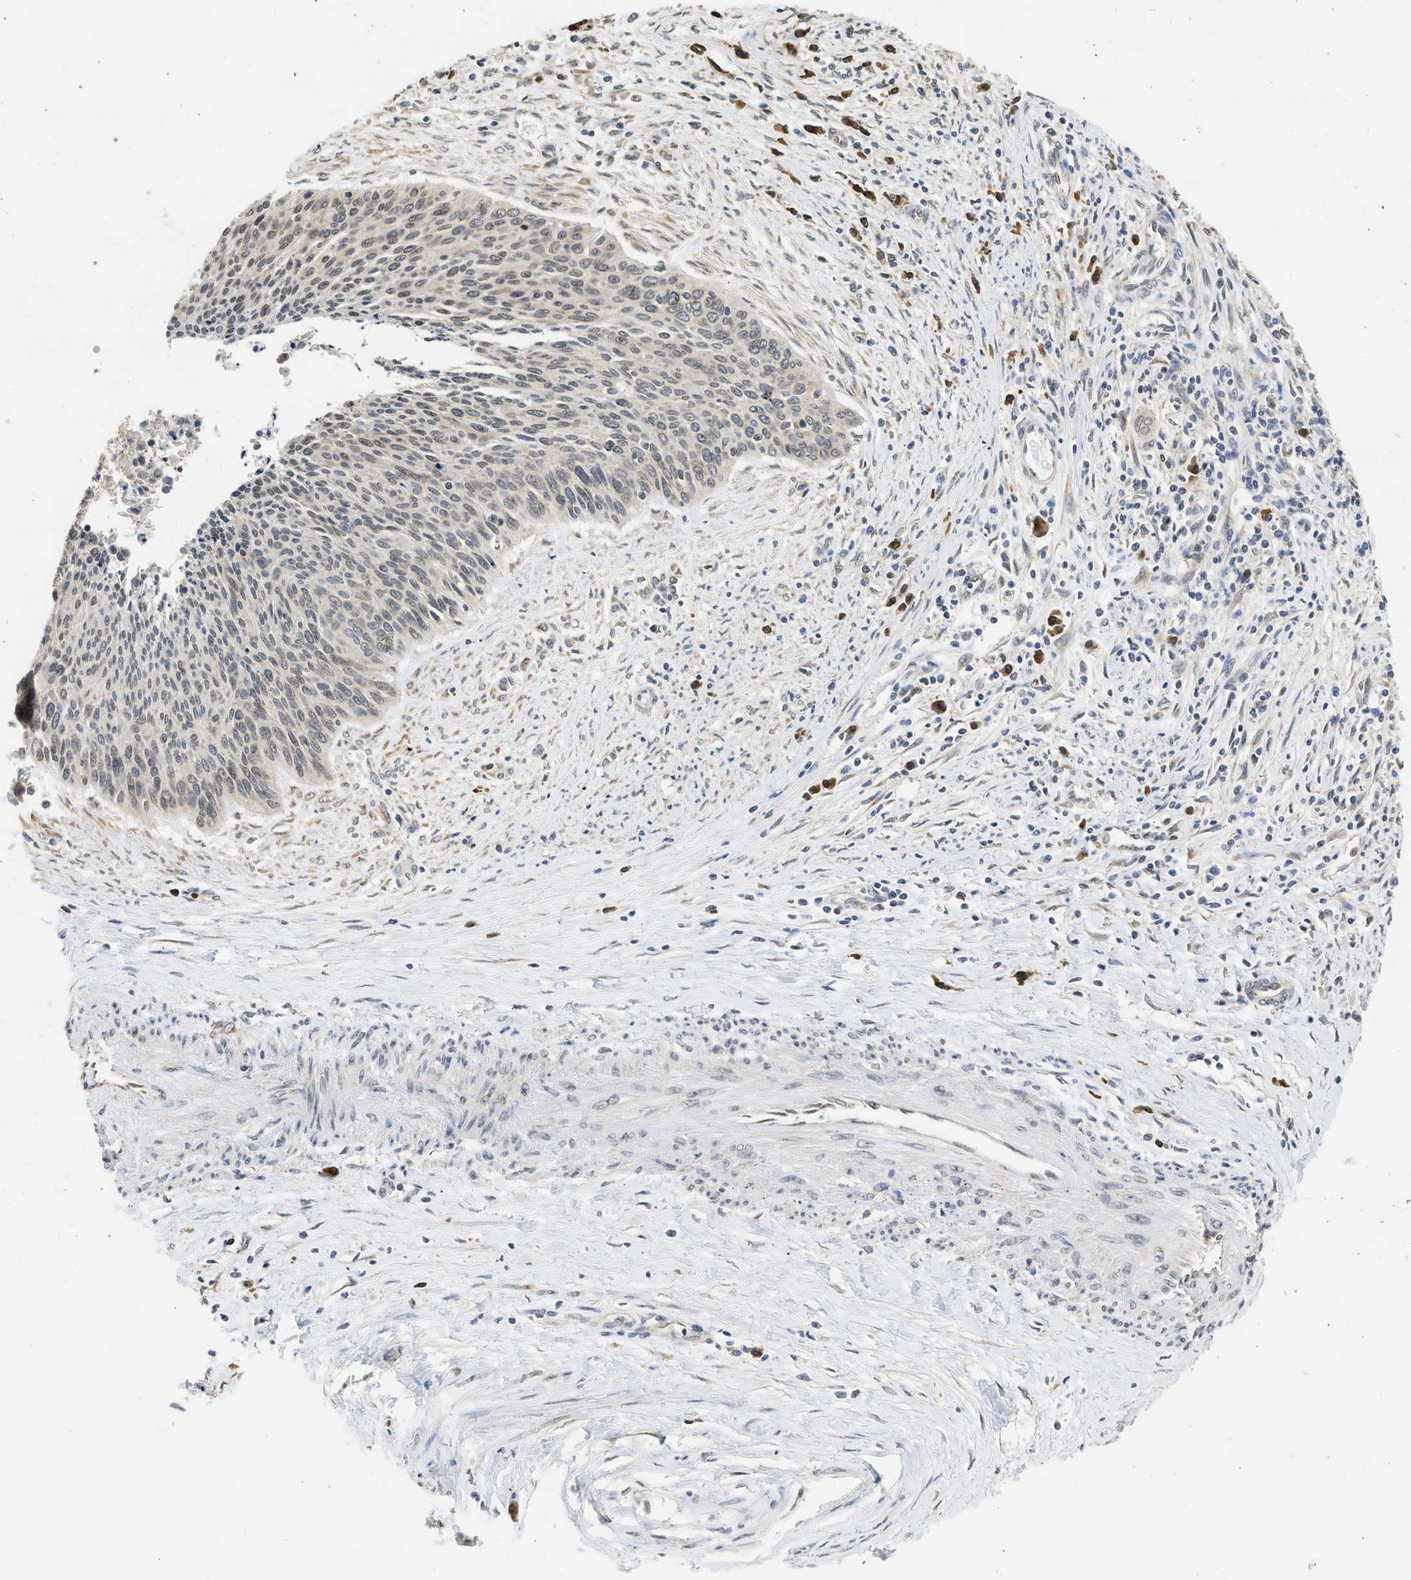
{"staining": {"intensity": "weak", "quantity": "25%-75%", "location": "cytoplasmic/membranous,nuclear"}, "tissue": "cervical cancer", "cell_type": "Tumor cells", "image_type": "cancer", "snomed": [{"axis": "morphology", "description": "Squamous cell carcinoma, NOS"}, {"axis": "topography", "description": "Cervix"}], "caption": "This histopathology image reveals immunohistochemistry (IHC) staining of human squamous cell carcinoma (cervical), with low weak cytoplasmic/membranous and nuclear staining in approximately 25%-75% of tumor cells.", "gene": "DNAJC1", "patient": {"sex": "female", "age": 55}}